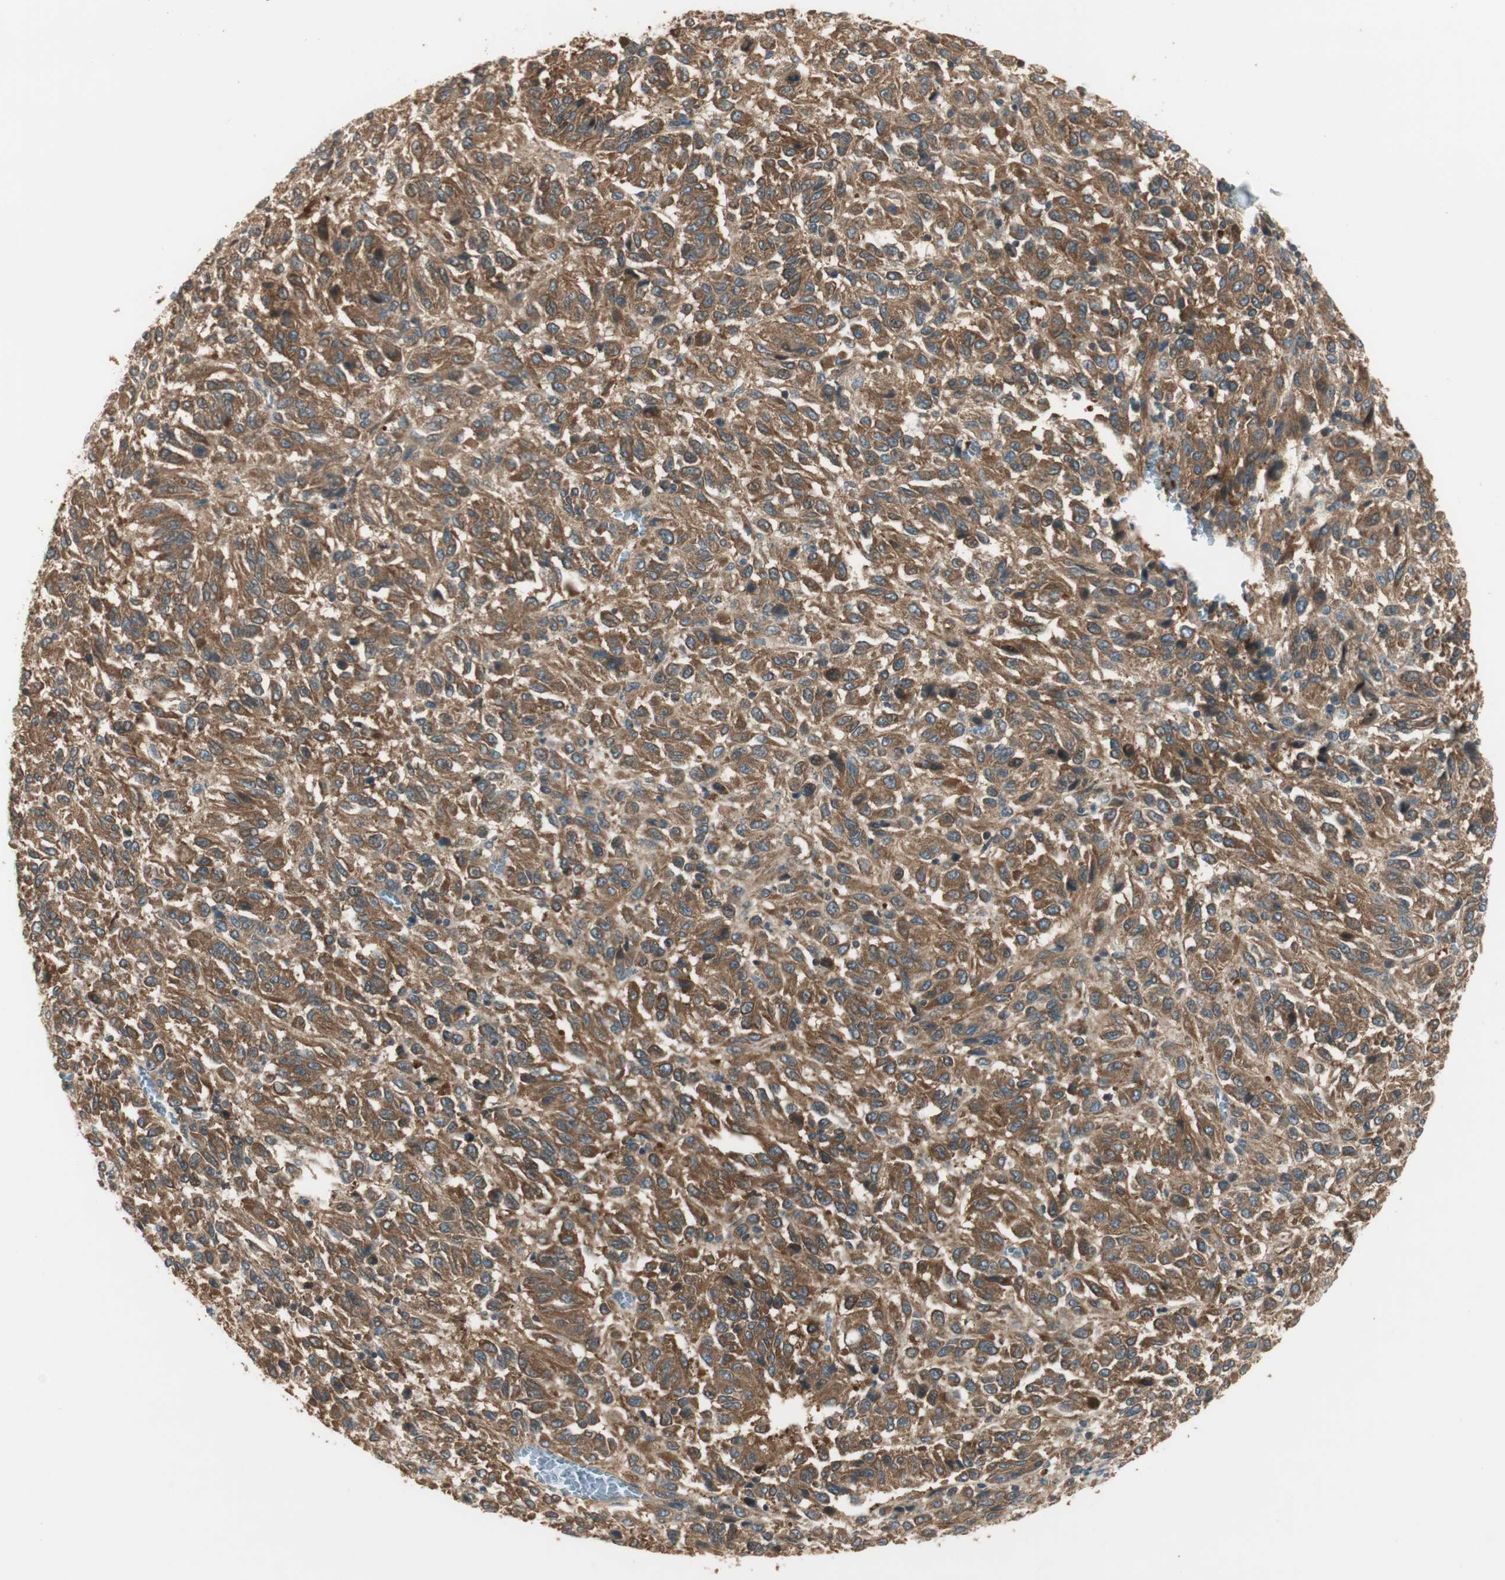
{"staining": {"intensity": "moderate", "quantity": ">75%", "location": "cytoplasmic/membranous"}, "tissue": "melanoma", "cell_type": "Tumor cells", "image_type": "cancer", "snomed": [{"axis": "morphology", "description": "Malignant melanoma, Metastatic site"}, {"axis": "topography", "description": "Lung"}], "caption": "About >75% of tumor cells in malignant melanoma (metastatic site) show moderate cytoplasmic/membranous protein positivity as visualized by brown immunohistochemical staining.", "gene": "PFDN5", "patient": {"sex": "male", "age": 64}}